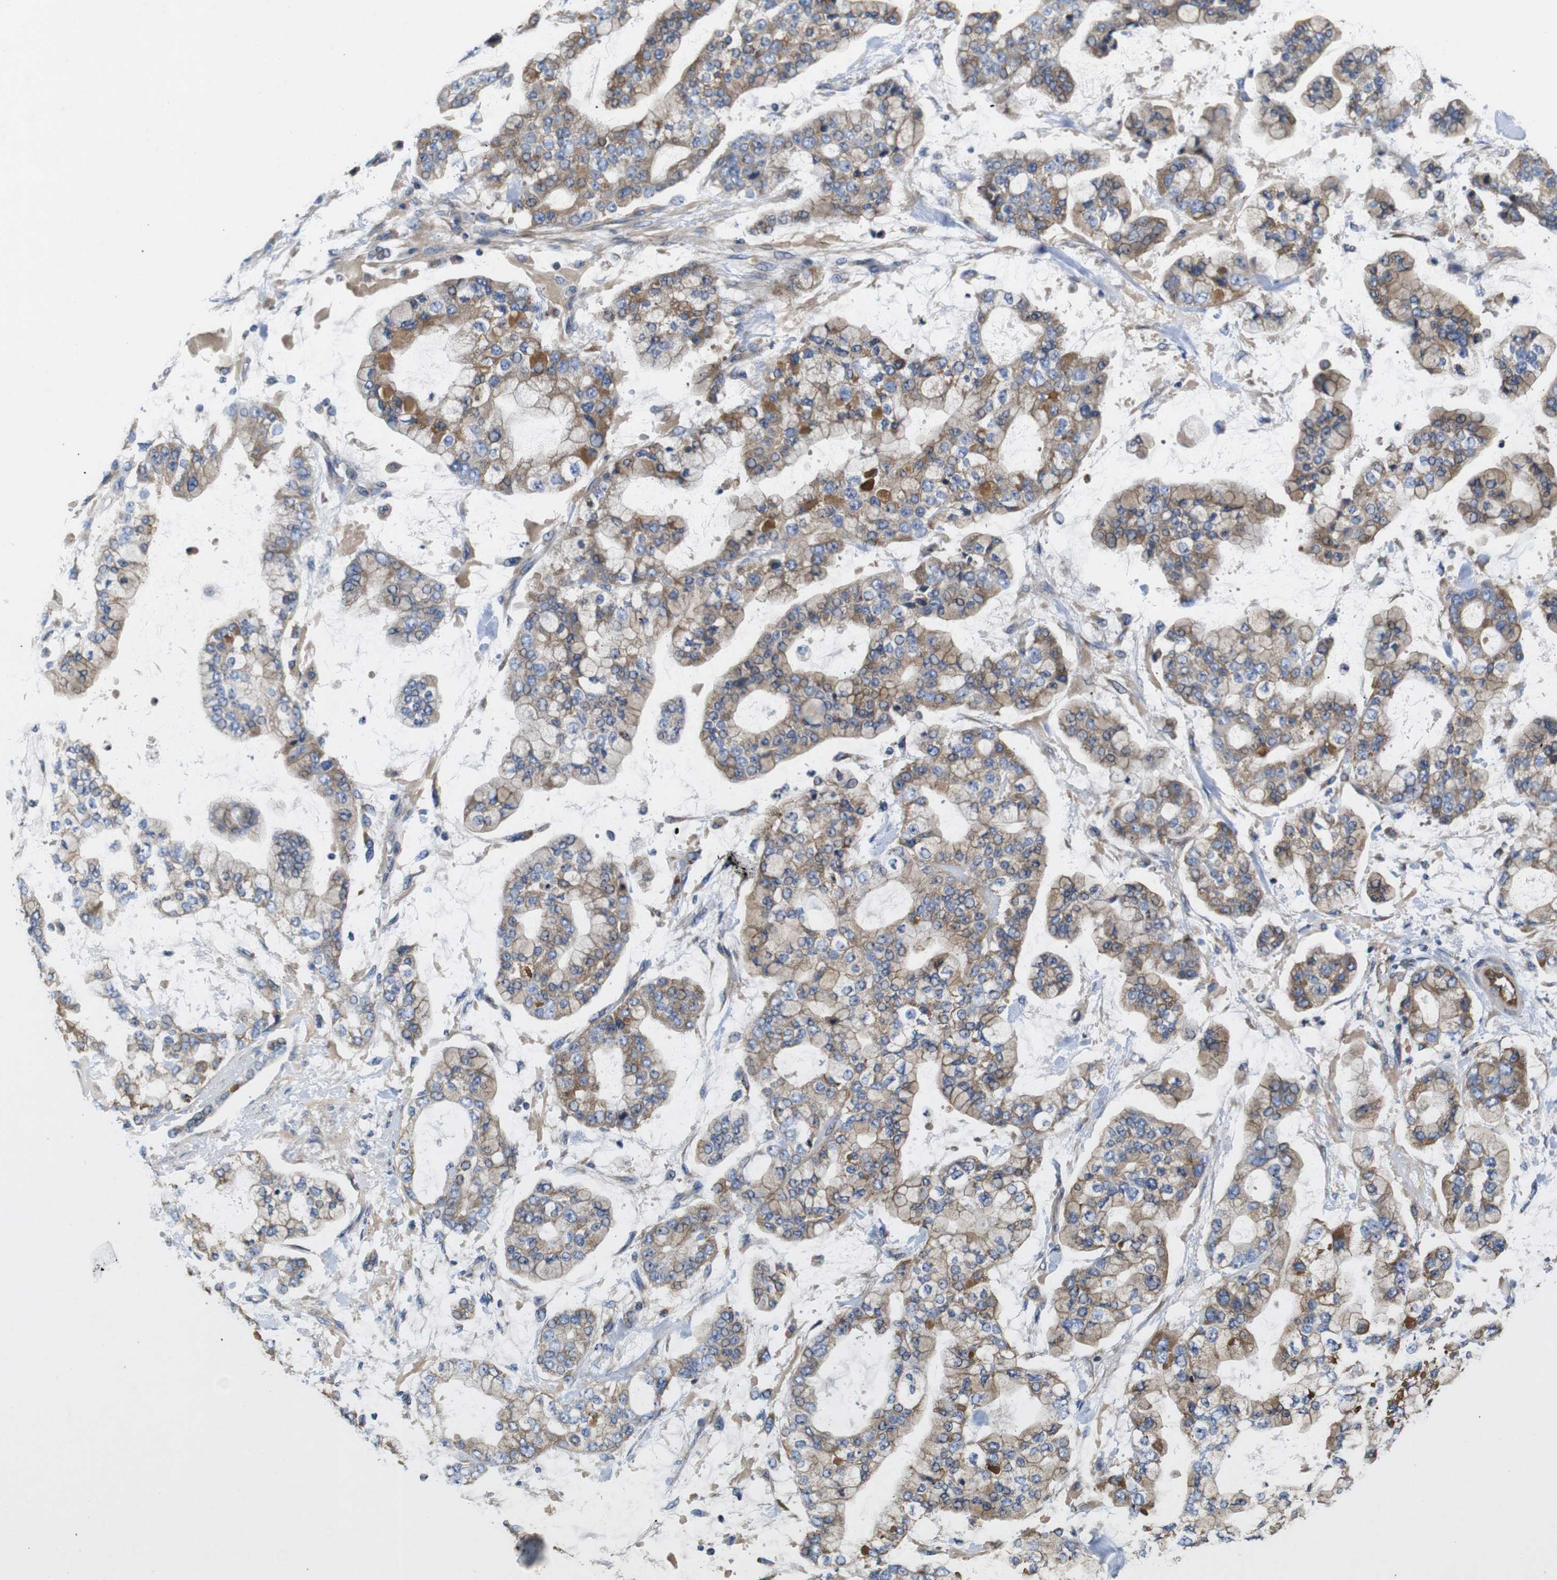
{"staining": {"intensity": "moderate", "quantity": ">75%", "location": "cytoplasmic/membranous"}, "tissue": "stomach cancer", "cell_type": "Tumor cells", "image_type": "cancer", "snomed": [{"axis": "morphology", "description": "Normal tissue, NOS"}, {"axis": "morphology", "description": "Adenocarcinoma, NOS"}, {"axis": "topography", "description": "Stomach, upper"}, {"axis": "topography", "description": "Stomach"}], "caption": "A high-resolution photomicrograph shows IHC staining of stomach adenocarcinoma, which demonstrates moderate cytoplasmic/membranous expression in approximately >75% of tumor cells.", "gene": "MARCHF7", "patient": {"sex": "male", "age": 76}}